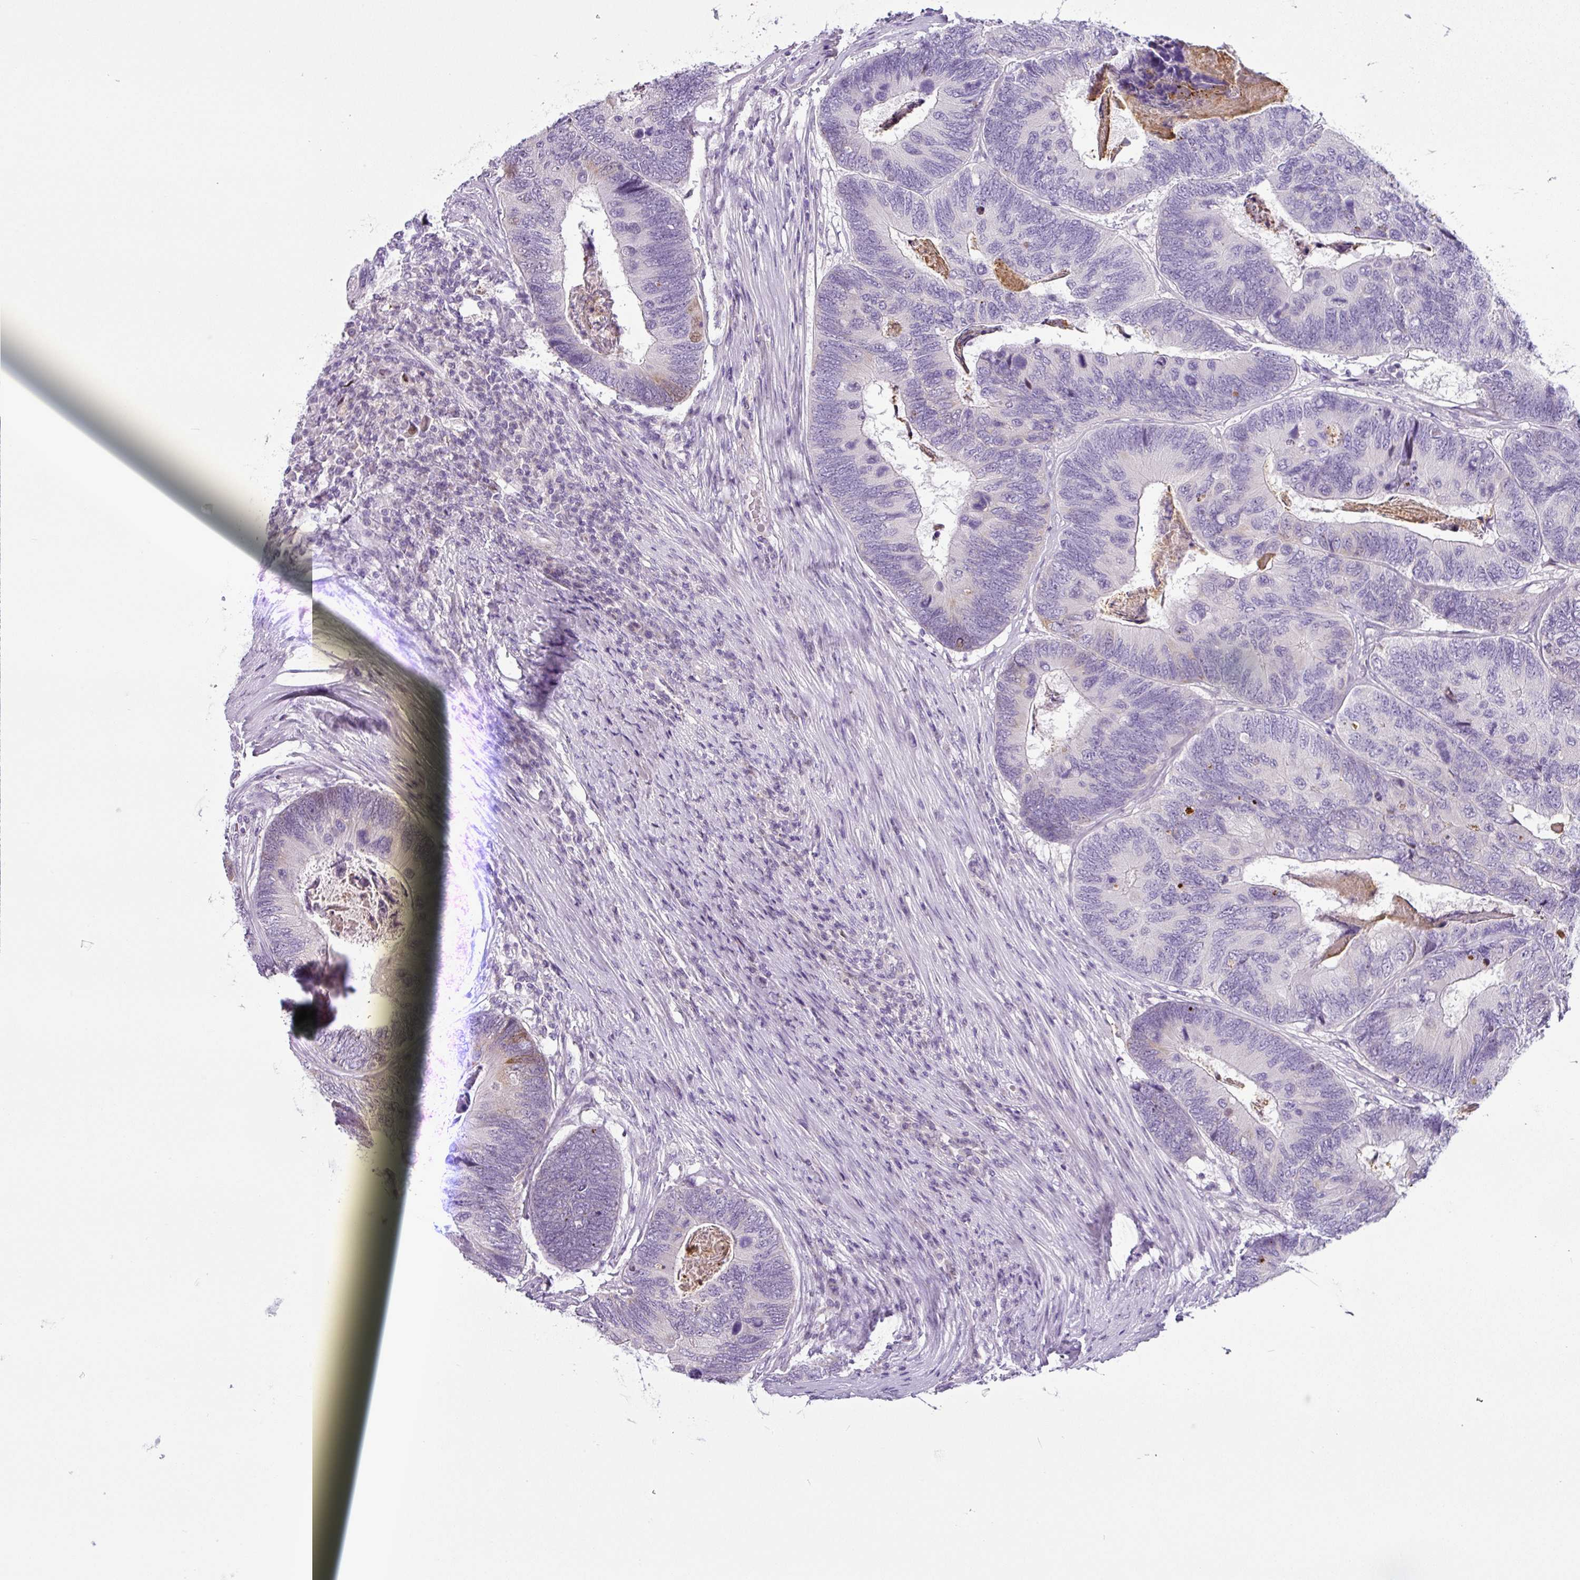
{"staining": {"intensity": "weak", "quantity": "<25%", "location": "cytoplasmic/membranous"}, "tissue": "colorectal cancer", "cell_type": "Tumor cells", "image_type": "cancer", "snomed": [{"axis": "morphology", "description": "Adenocarcinoma, NOS"}, {"axis": "topography", "description": "Colon"}], "caption": "High magnification brightfield microscopy of colorectal cancer (adenocarcinoma) stained with DAB (brown) and counterstained with hematoxylin (blue): tumor cells show no significant expression.", "gene": "HMCN2", "patient": {"sex": "female", "age": 67}}